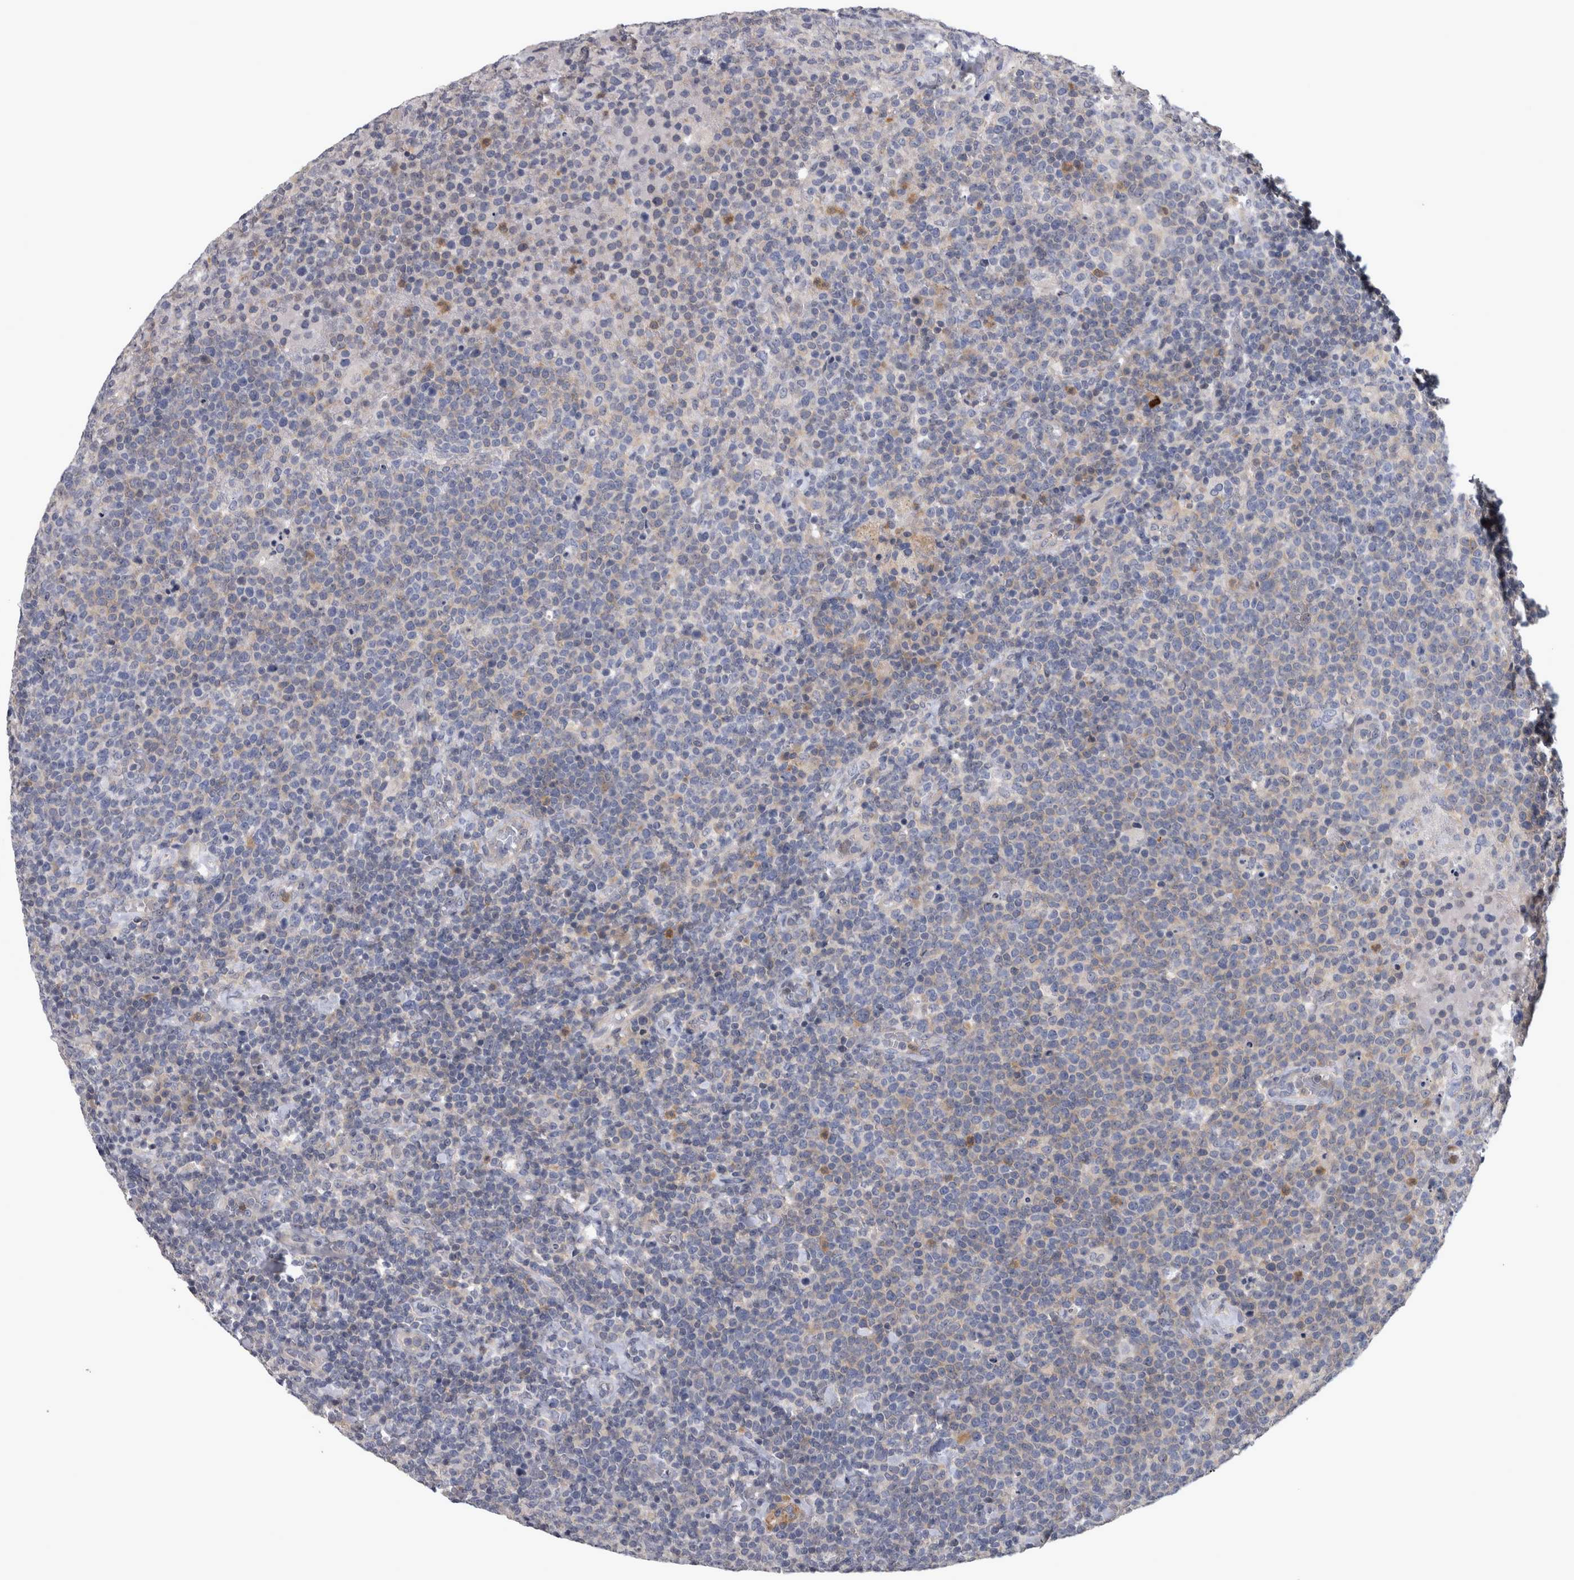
{"staining": {"intensity": "weak", "quantity": "<25%", "location": "cytoplasmic/membranous"}, "tissue": "lymphoma", "cell_type": "Tumor cells", "image_type": "cancer", "snomed": [{"axis": "morphology", "description": "Malignant lymphoma, non-Hodgkin's type, High grade"}, {"axis": "topography", "description": "Lymph node"}], "caption": "This is a histopathology image of IHC staining of lymphoma, which shows no positivity in tumor cells.", "gene": "PRKCI", "patient": {"sex": "male", "age": 61}}